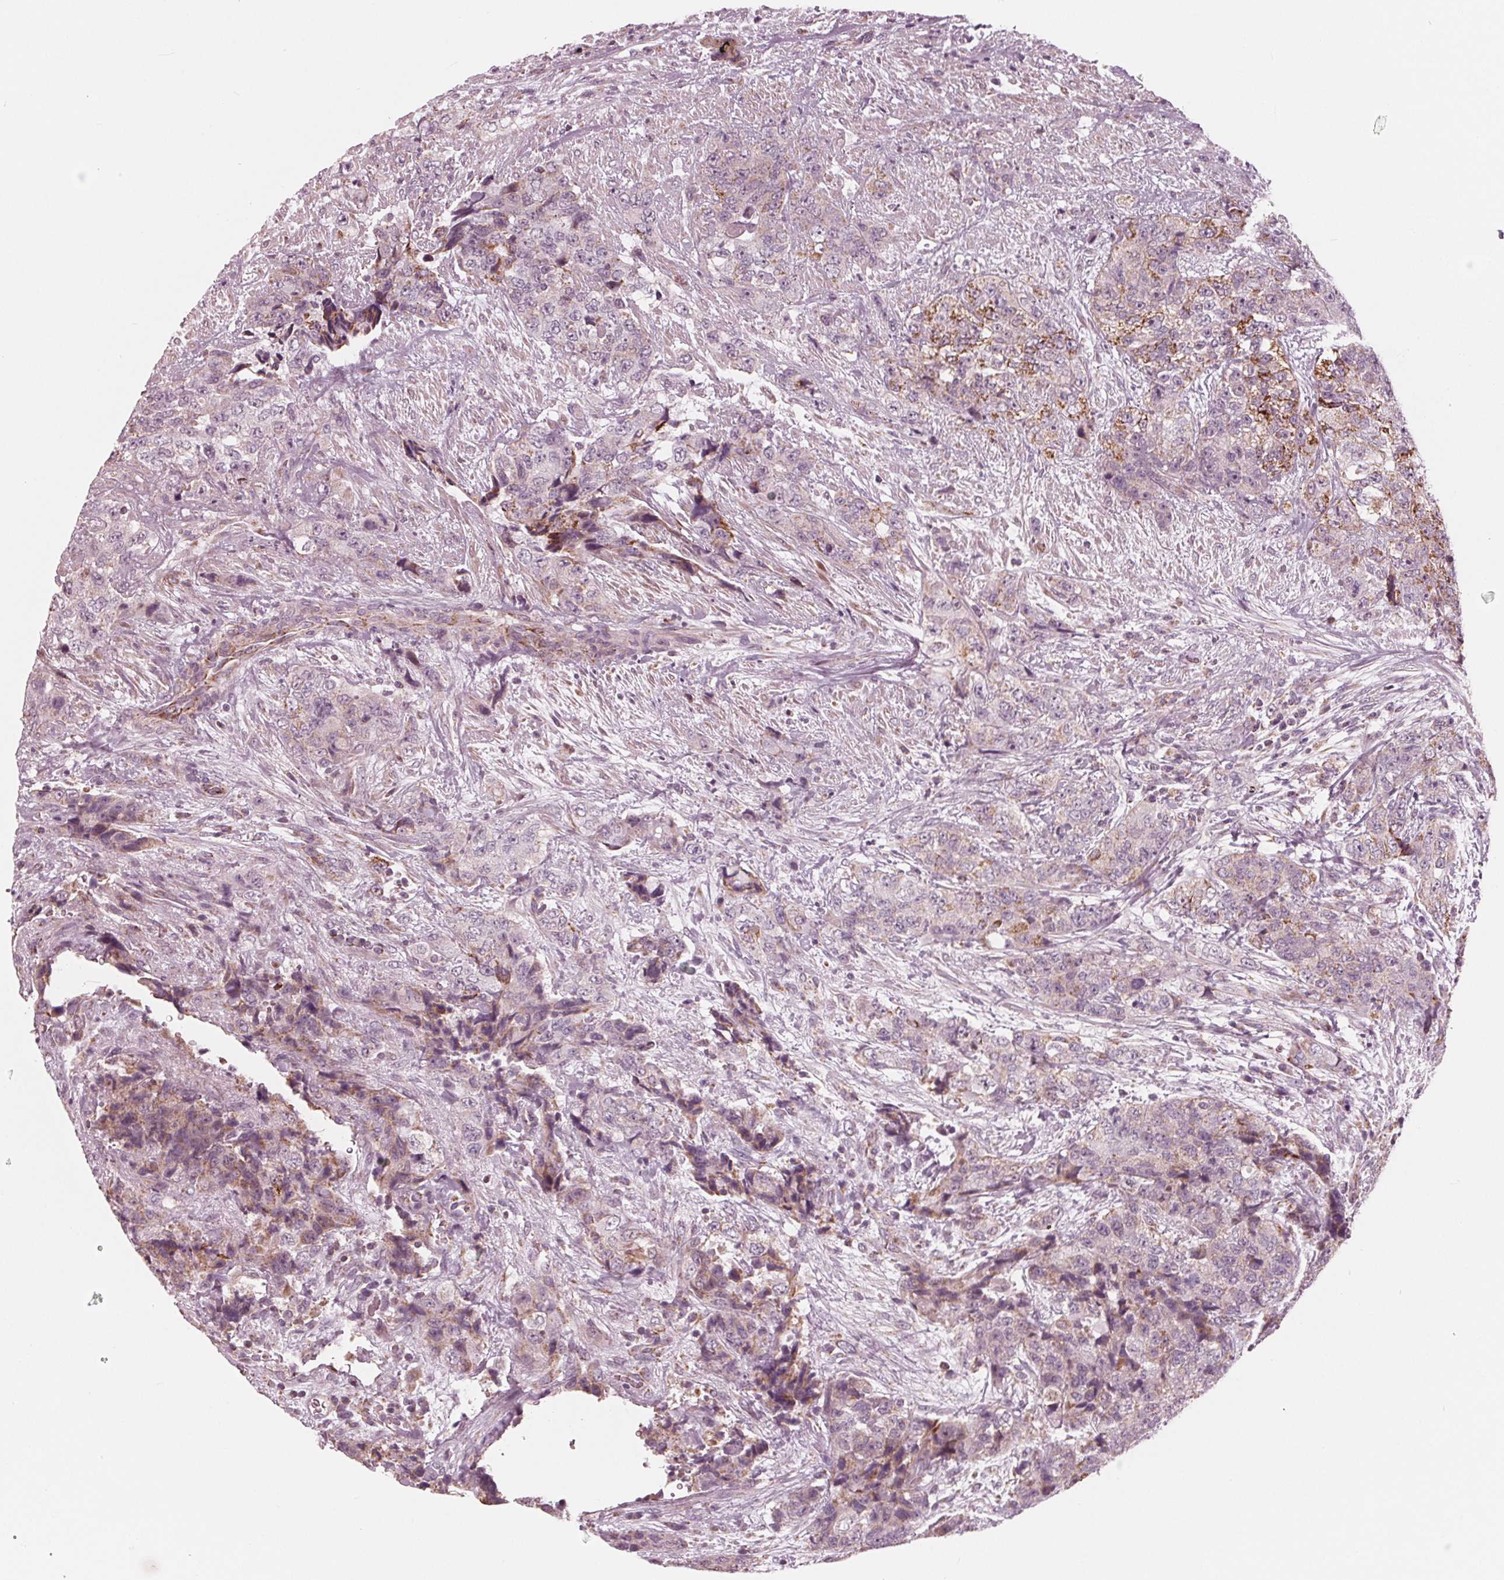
{"staining": {"intensity": "moderate", "quantity": "<25%", "location": "cytoplasmic/membranous"}, "tissue": "urothelial cancer", "cell_type": "Tumor cells", "image_type": "cancer", "snomed": [{"axis": "morphology", "description": "Urothelial carcinoma, High grade"}, {"axis": "topography", "description": "Urinary bladder"}], "caption": "IHC histopathology image of neoplastic tissue: human urothelial cancer stained using immunohistochemistry (IHC) shows low levels of moderate protein expression localized specifically in the cytoplasmic/membranous of tumor cells, appearing as a cytoplasmic/membranous brown color.", "gene": "DCAF4L2", "patient": {"sex": "female", "age": 78}}